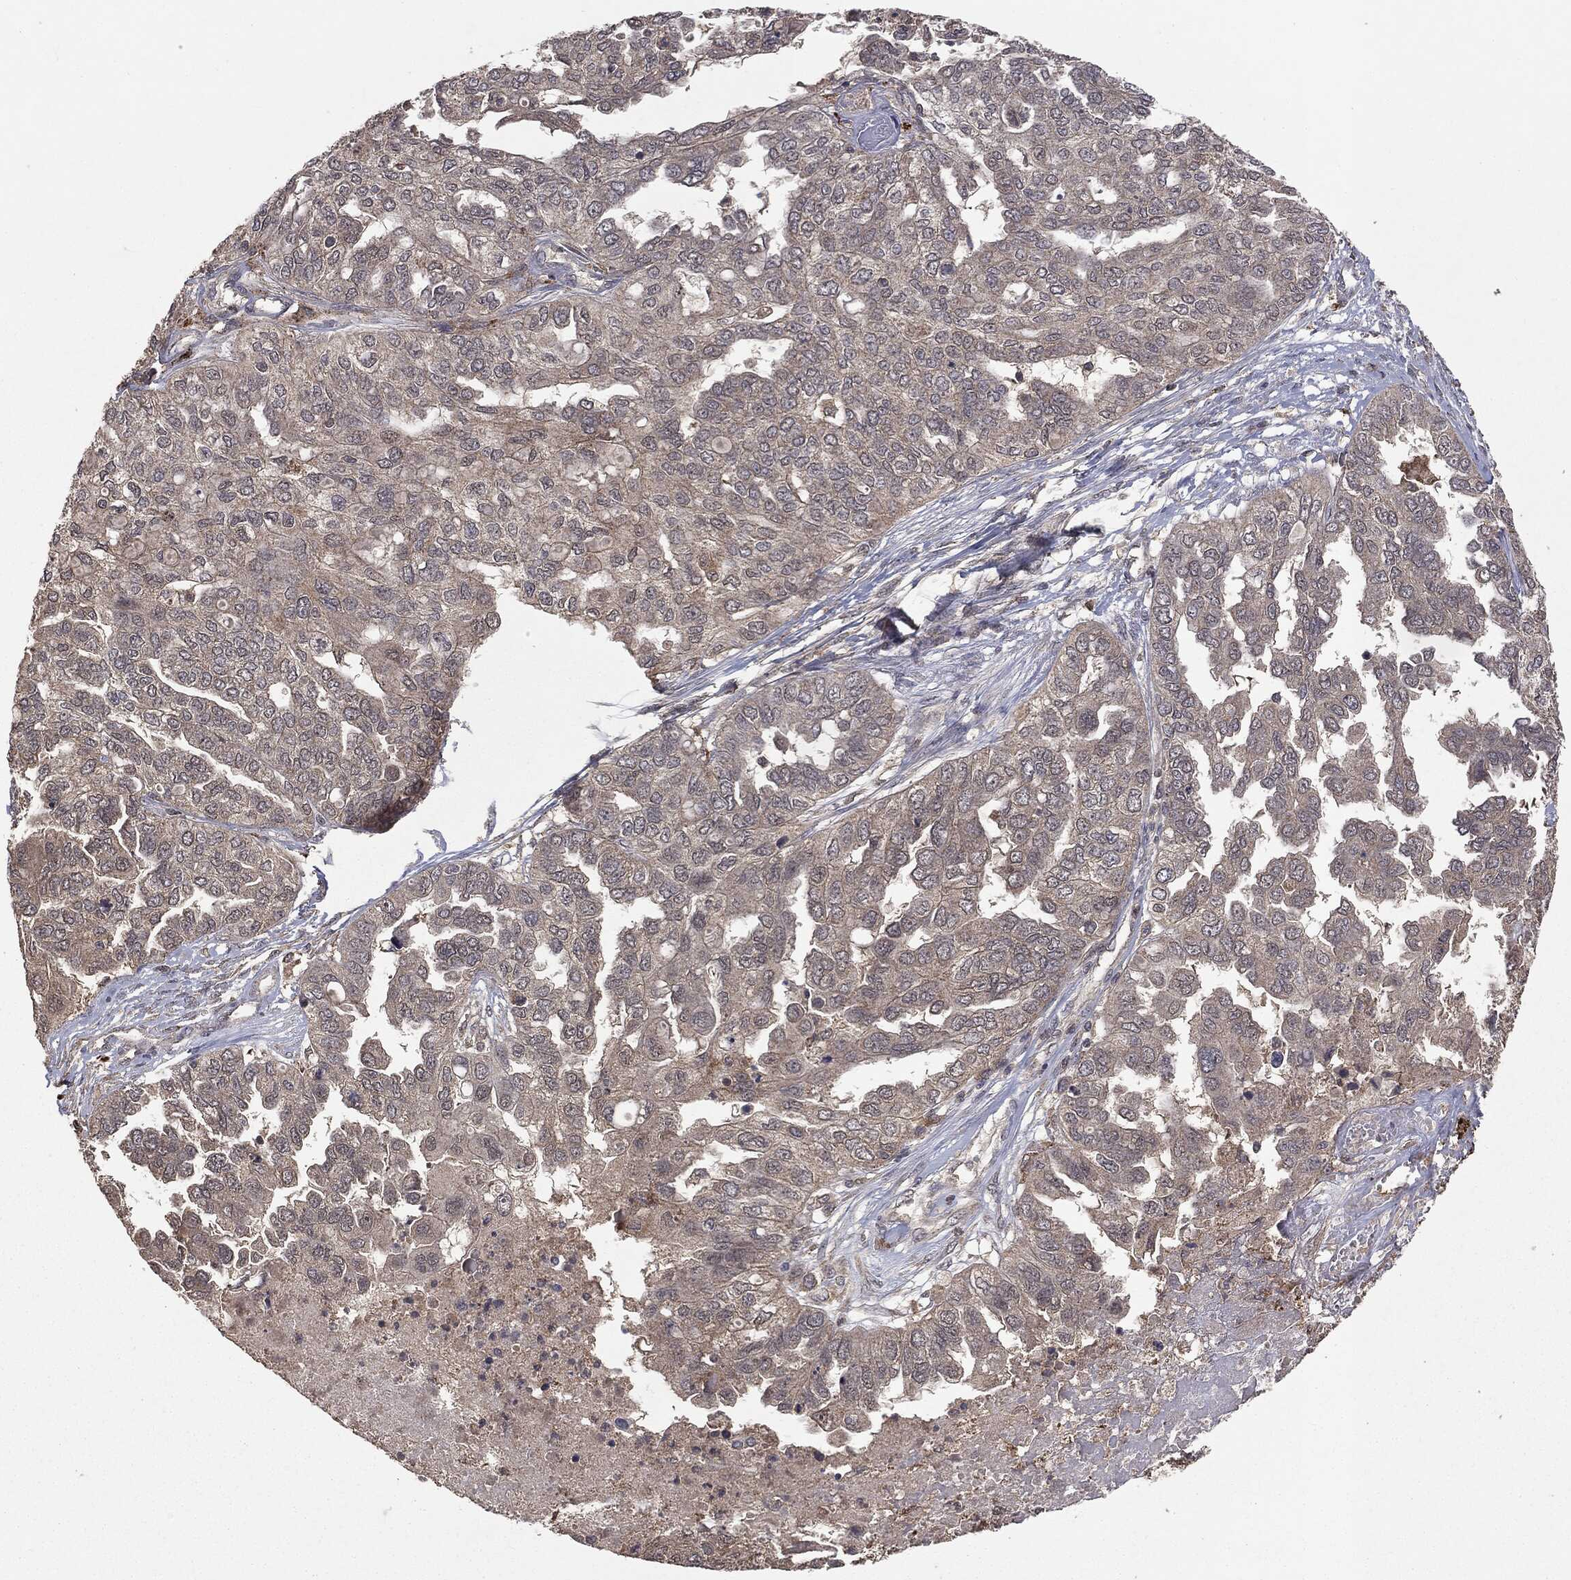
{"staining": {"intensity": "negative", "quantity": "none", "location": "none"}, "tissue": "ovarian cancer", "cell_type": "Tumor cells", "image_type": "cancer", "snomed": [{"axis": "morphology", "description": "Cystadenocarcinoma, serous, NOS"}, {"axis": "topography", "description": "Ovary"}], "caption": "An immunohistochemistry micrograph of ovarian cancer (serous cystadenocarcinoma) is shown. There is no staining in tumor cells of ovarian cancer (serous cystadenocarcinoma).", "gene": "MTOR", "patient": {"sex": "female", "age": 53}}